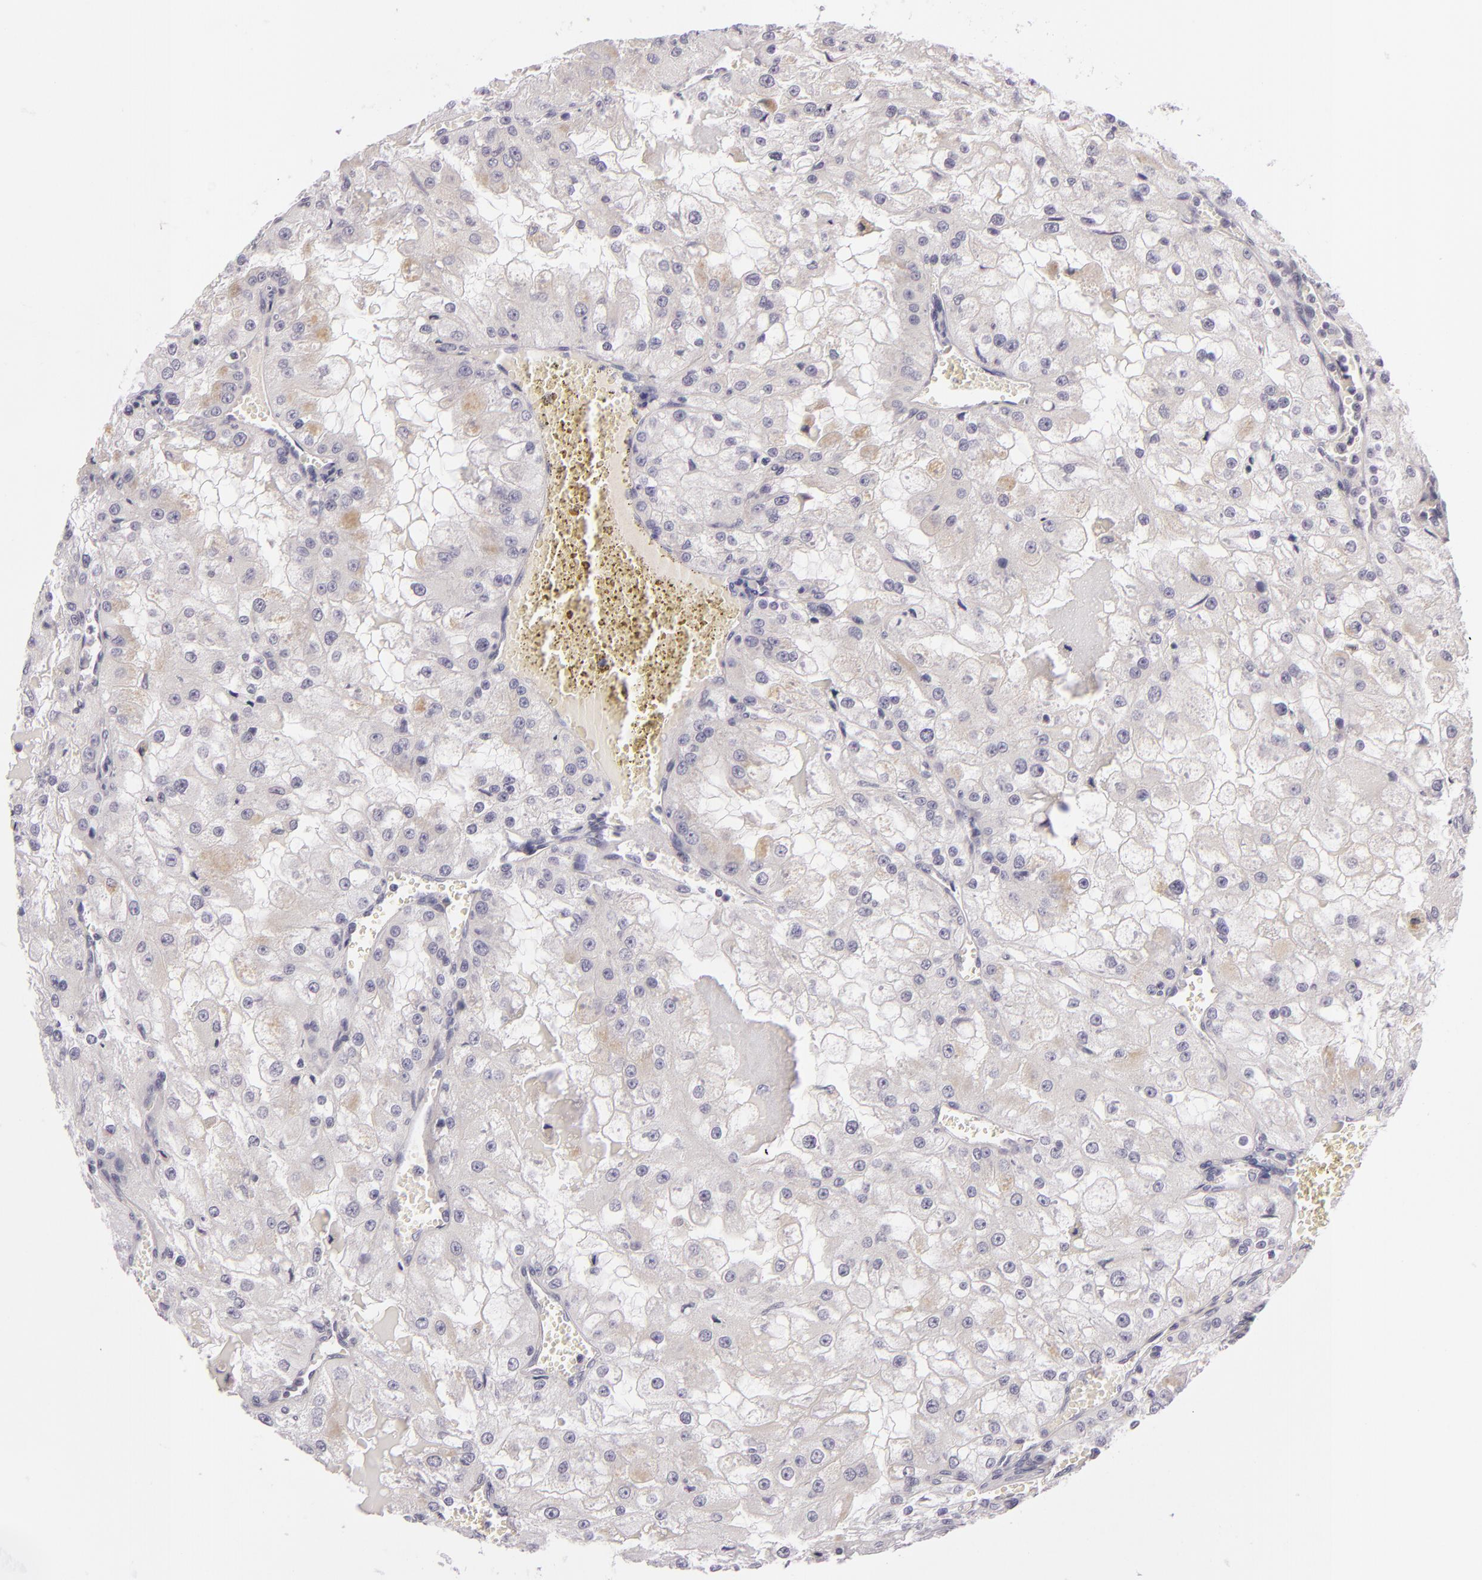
{"staining": {"intensity": "negative", "quantity": "none", "location": "none"}, "tissue": "renal cancer", "cell_type": "Tumor cells", "image_type": "cancer", "snomed": [{"axis": "morphology", "description": "Adenocarcinoma, NOS"}, {"axis": "topography", "description": "Kidney"}], "caption": "The image shows no staining of tumor cells in adenocarcinoma (renal). The staining is performed using DAB brown chromogen with nuclei counter-stained in using hematoxylin.", "gene": "DAG1", "patient": {"sex": "female", "age": 74}}